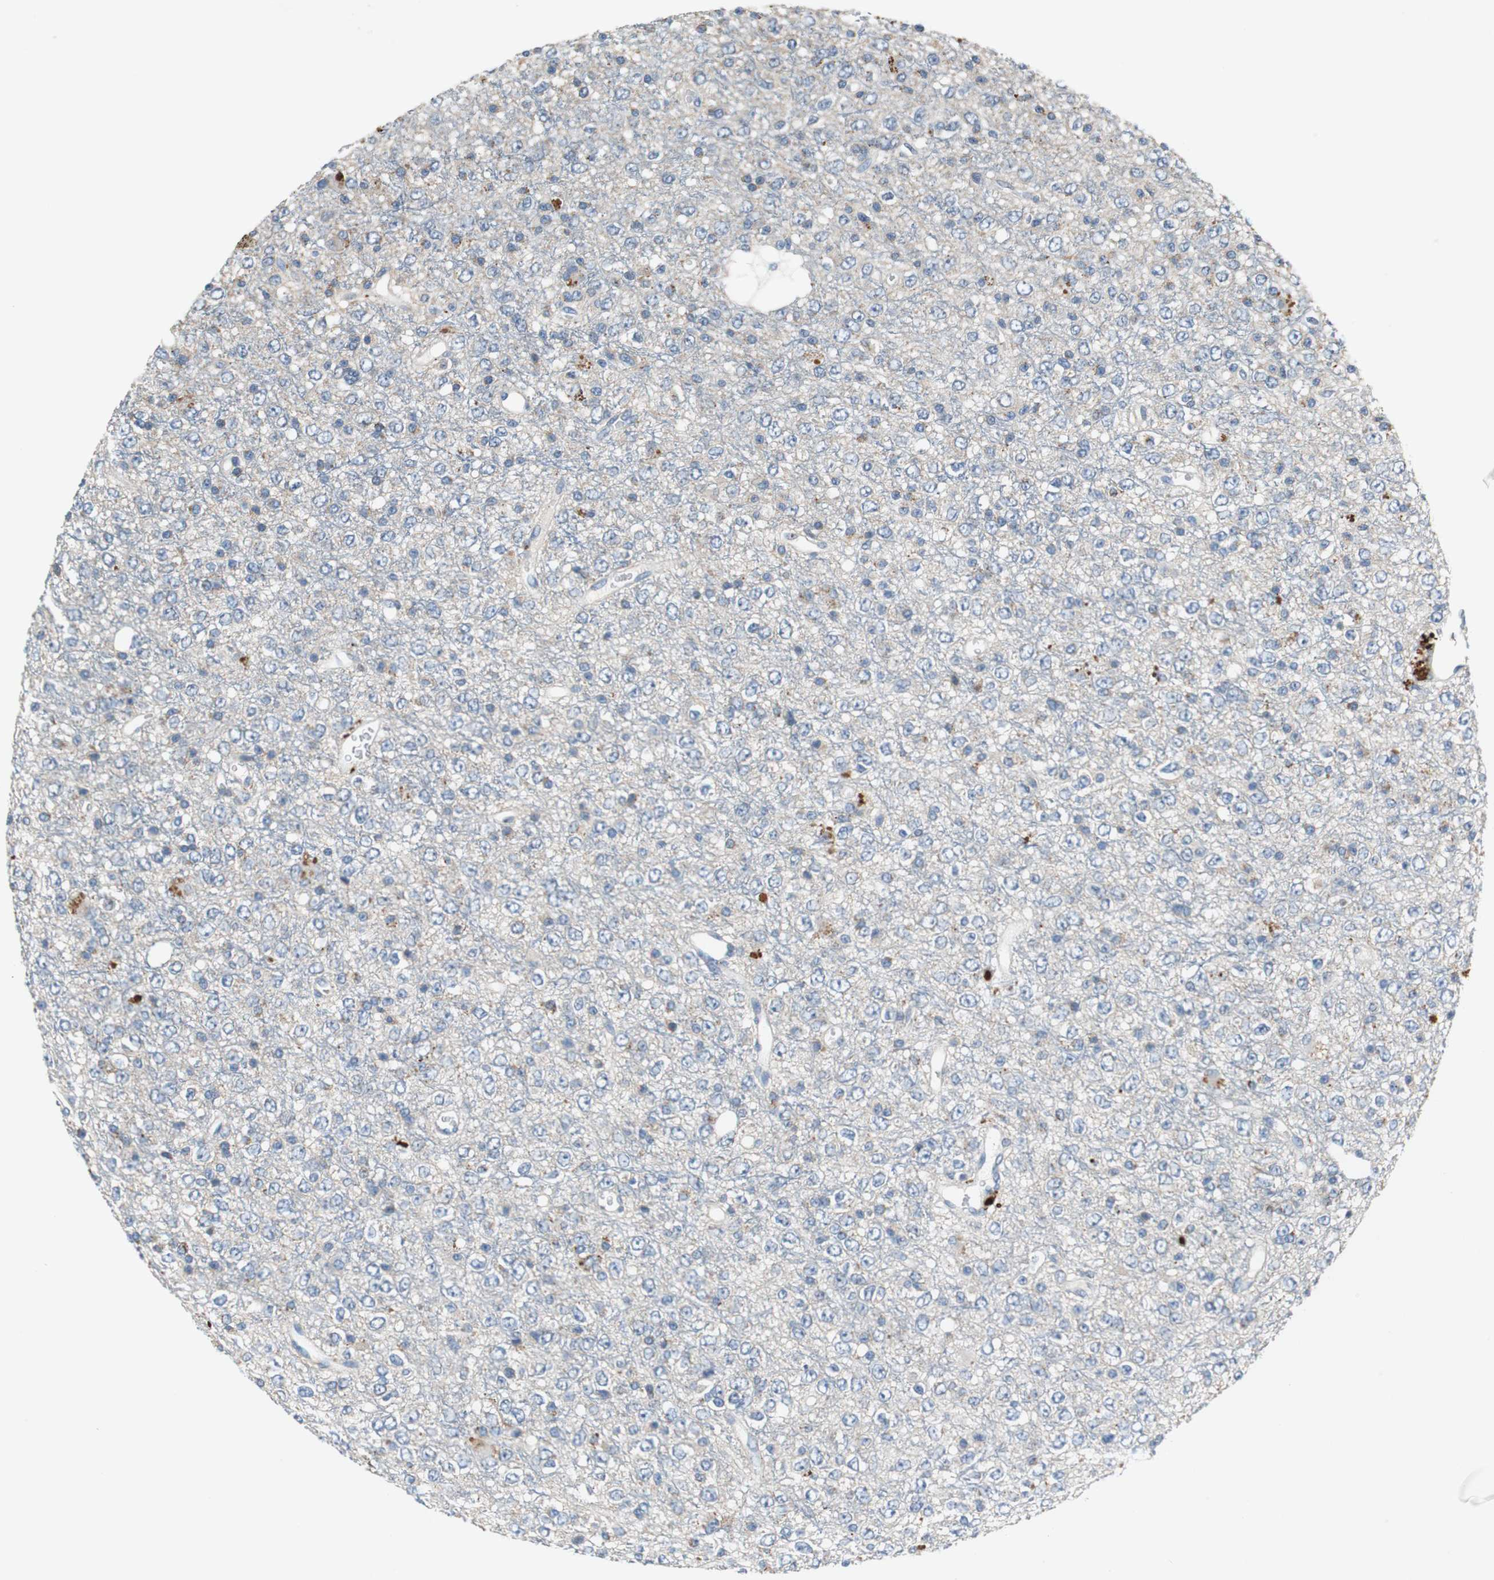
{"staining": {"intensity": "weak", "quantity": "<25%", "location": "cytoplasmic/membranous"}, "tissue": "glioma", "cell_type": "Tumor cells", "image_type": "cancer", "snomed": [{"axis": "morphology", "description": "Glioma, malignant, High grade"}, {"axis": "topography", "description": "pancreas cauda"}], "caption": "Micrograph shows no protein positivity in tumor cells of glioma tissue.", "gene": "NLGN1", "patient": {"sex": "male", "age": 60}}